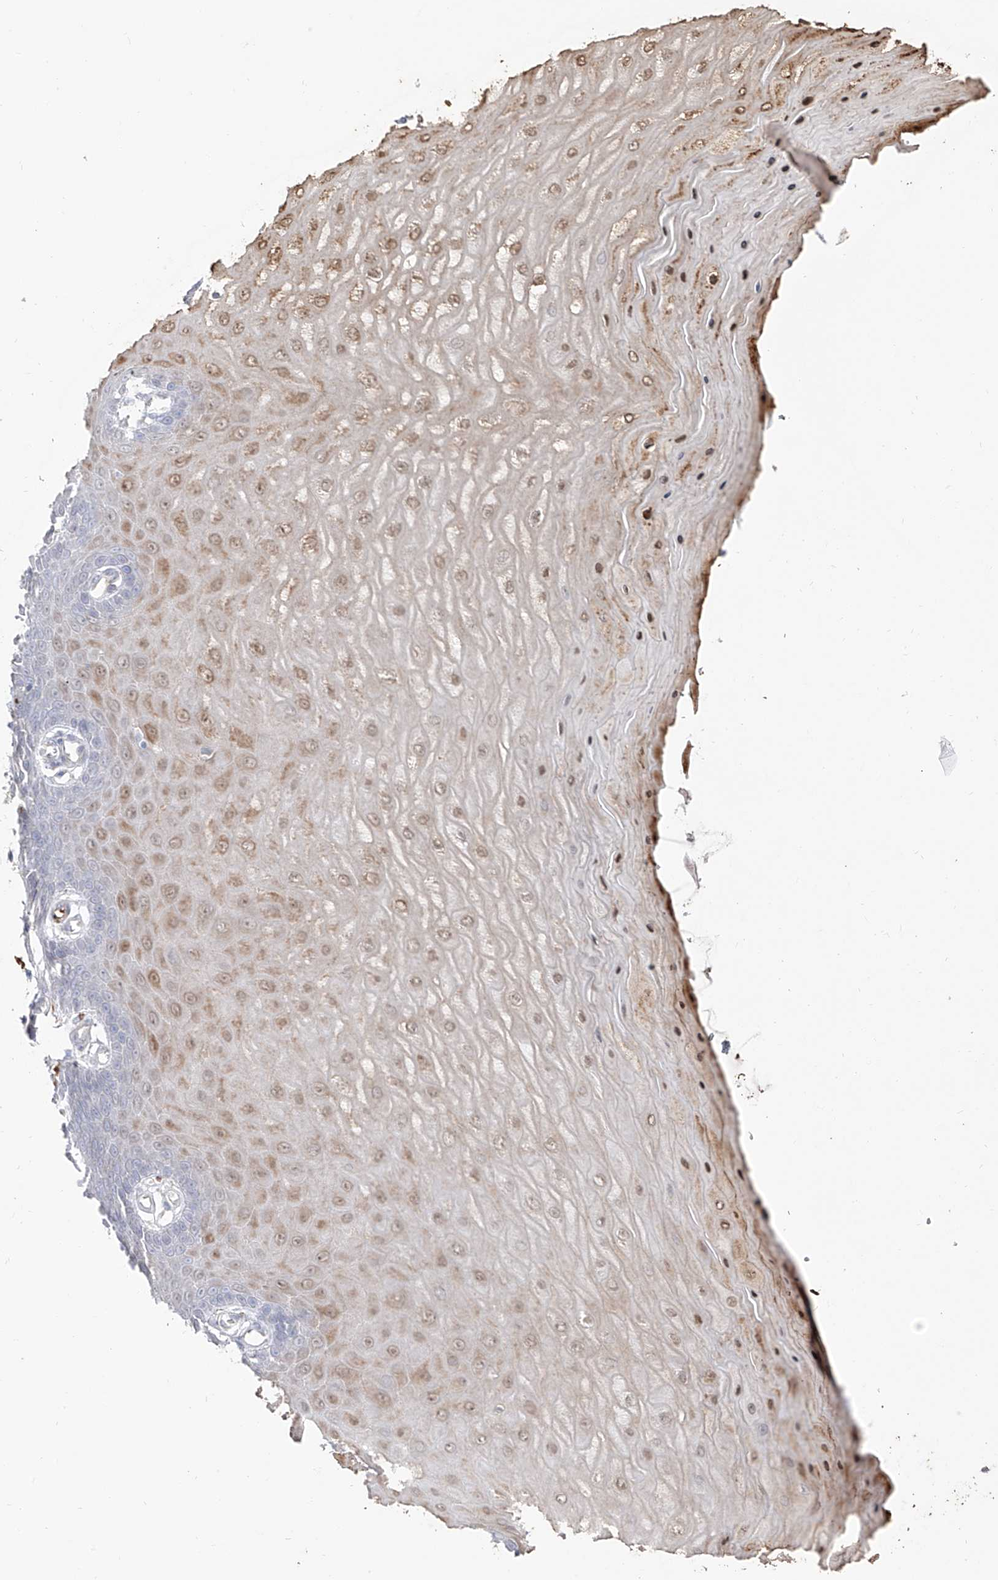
{"staining": {"intensity": "weak", "quantity": "<25%", "location": "cytoplasmic/membranous"}, "tissue": "cervix", "cell_type": "Glandular cells", "image_type": "normal", "snomed": [{"axis": "morphology", "description": "Normal tissue, NOS"}, {"axis": "topography", "description": "Cervix"}], "caption": "There is no significant expression in glandular cells of cervix. (DAB (3,3'-diaminobenzidine) immunohistochemistry visualized using brightfield microscopy, high magnification).", "gene": "ZNF227", "patient": {"sex": "female", "age": 55}}